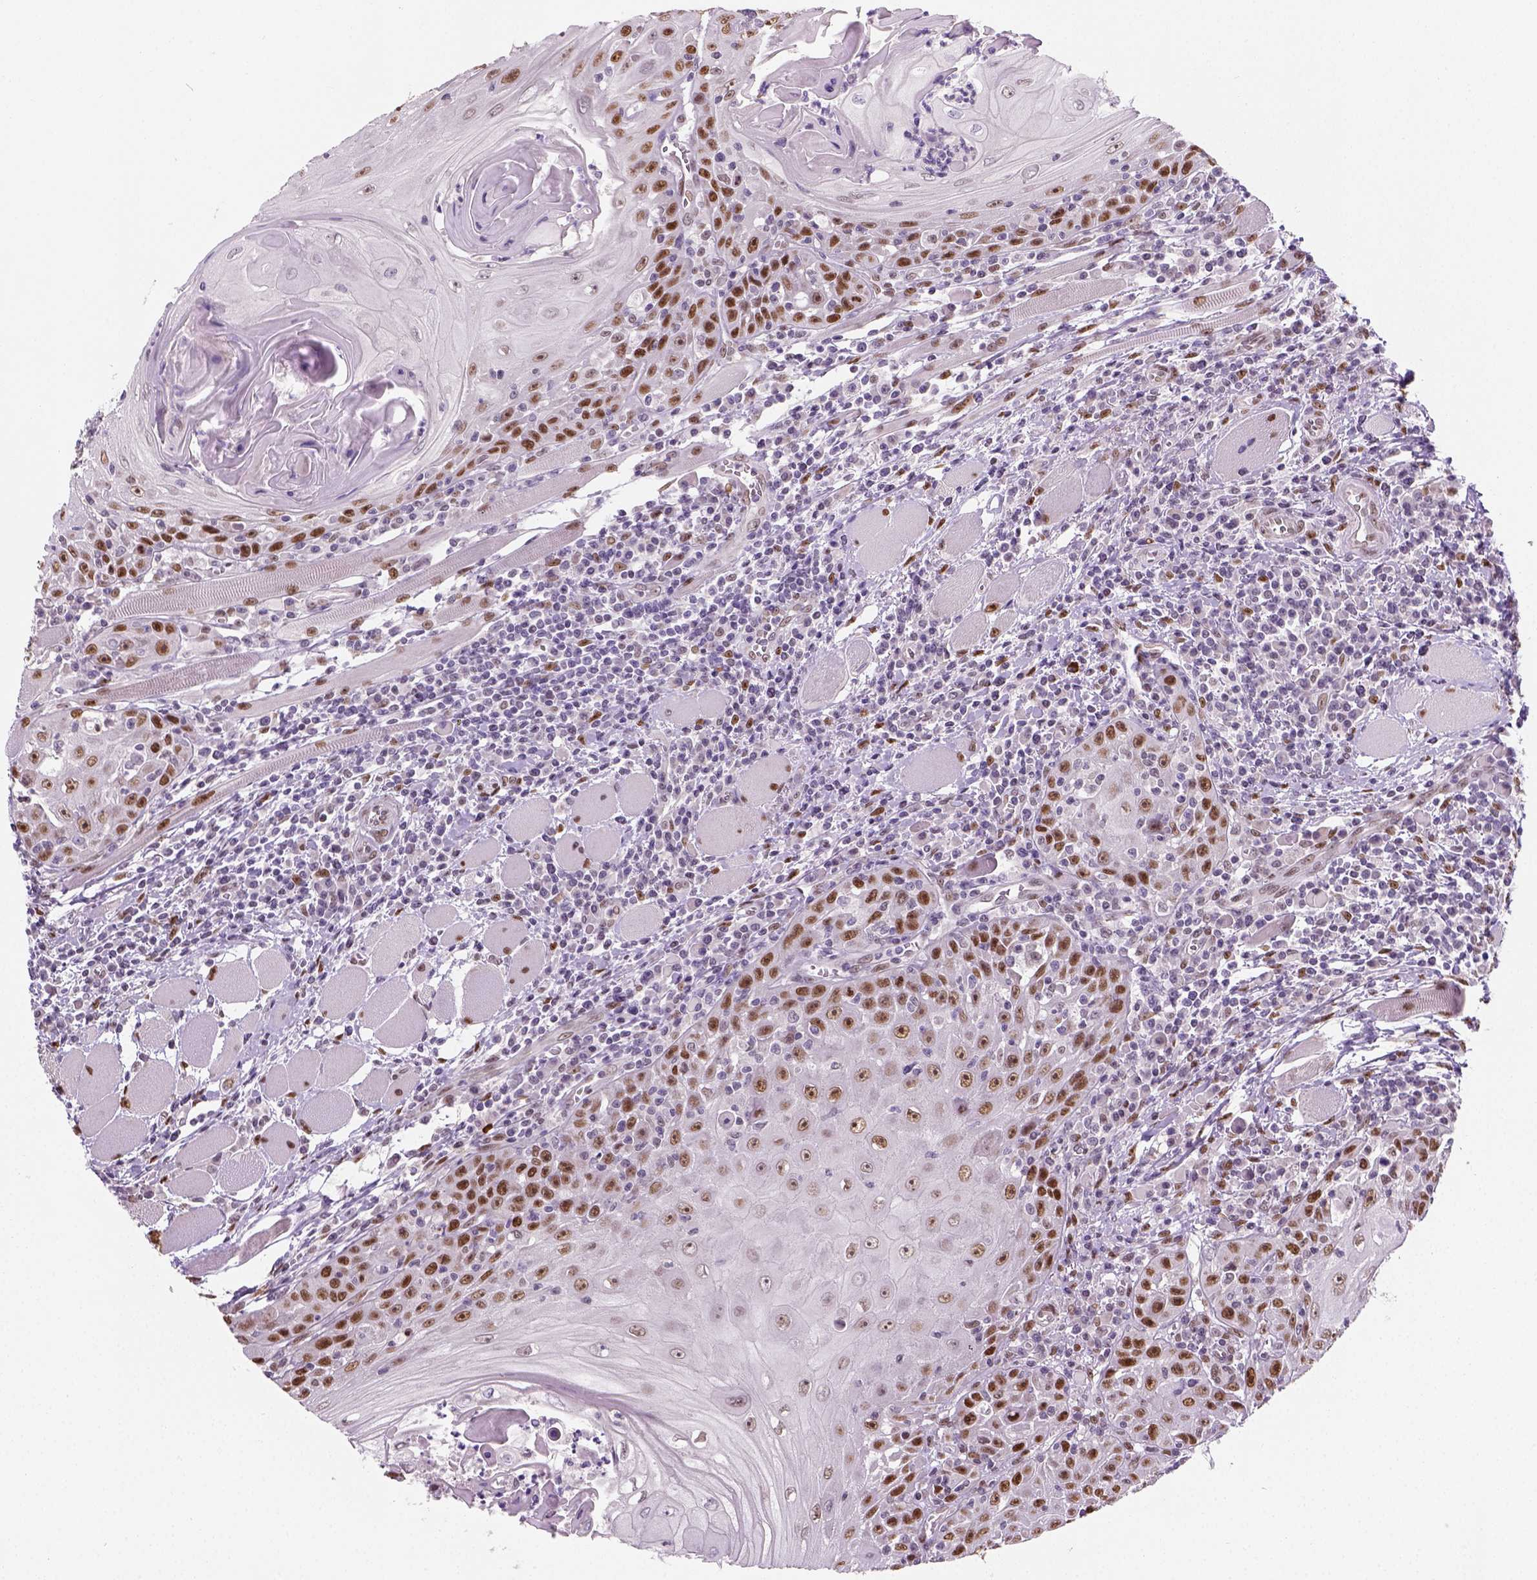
{"staining": {"intensity": "moderate", "quantity": ">75%", "location": "nuclear"}, "tissue": "head and neck cancer", "cell_type": "Tumor cells", "image_type": "cancer", "snomed": [{"axis": "morphology", "description": "Squamous cell carcinoma, NOS"}, {"axis": "topography", "description": "Head-Neck"}], "caption": "An image showing moderate nuclear staining in about >75% of tumor cells in head and neck cancer, as visualized by brown immunohistochemical staining.", "gene": "C1orf112", "patient": {"sex": "male", "age": 52}}